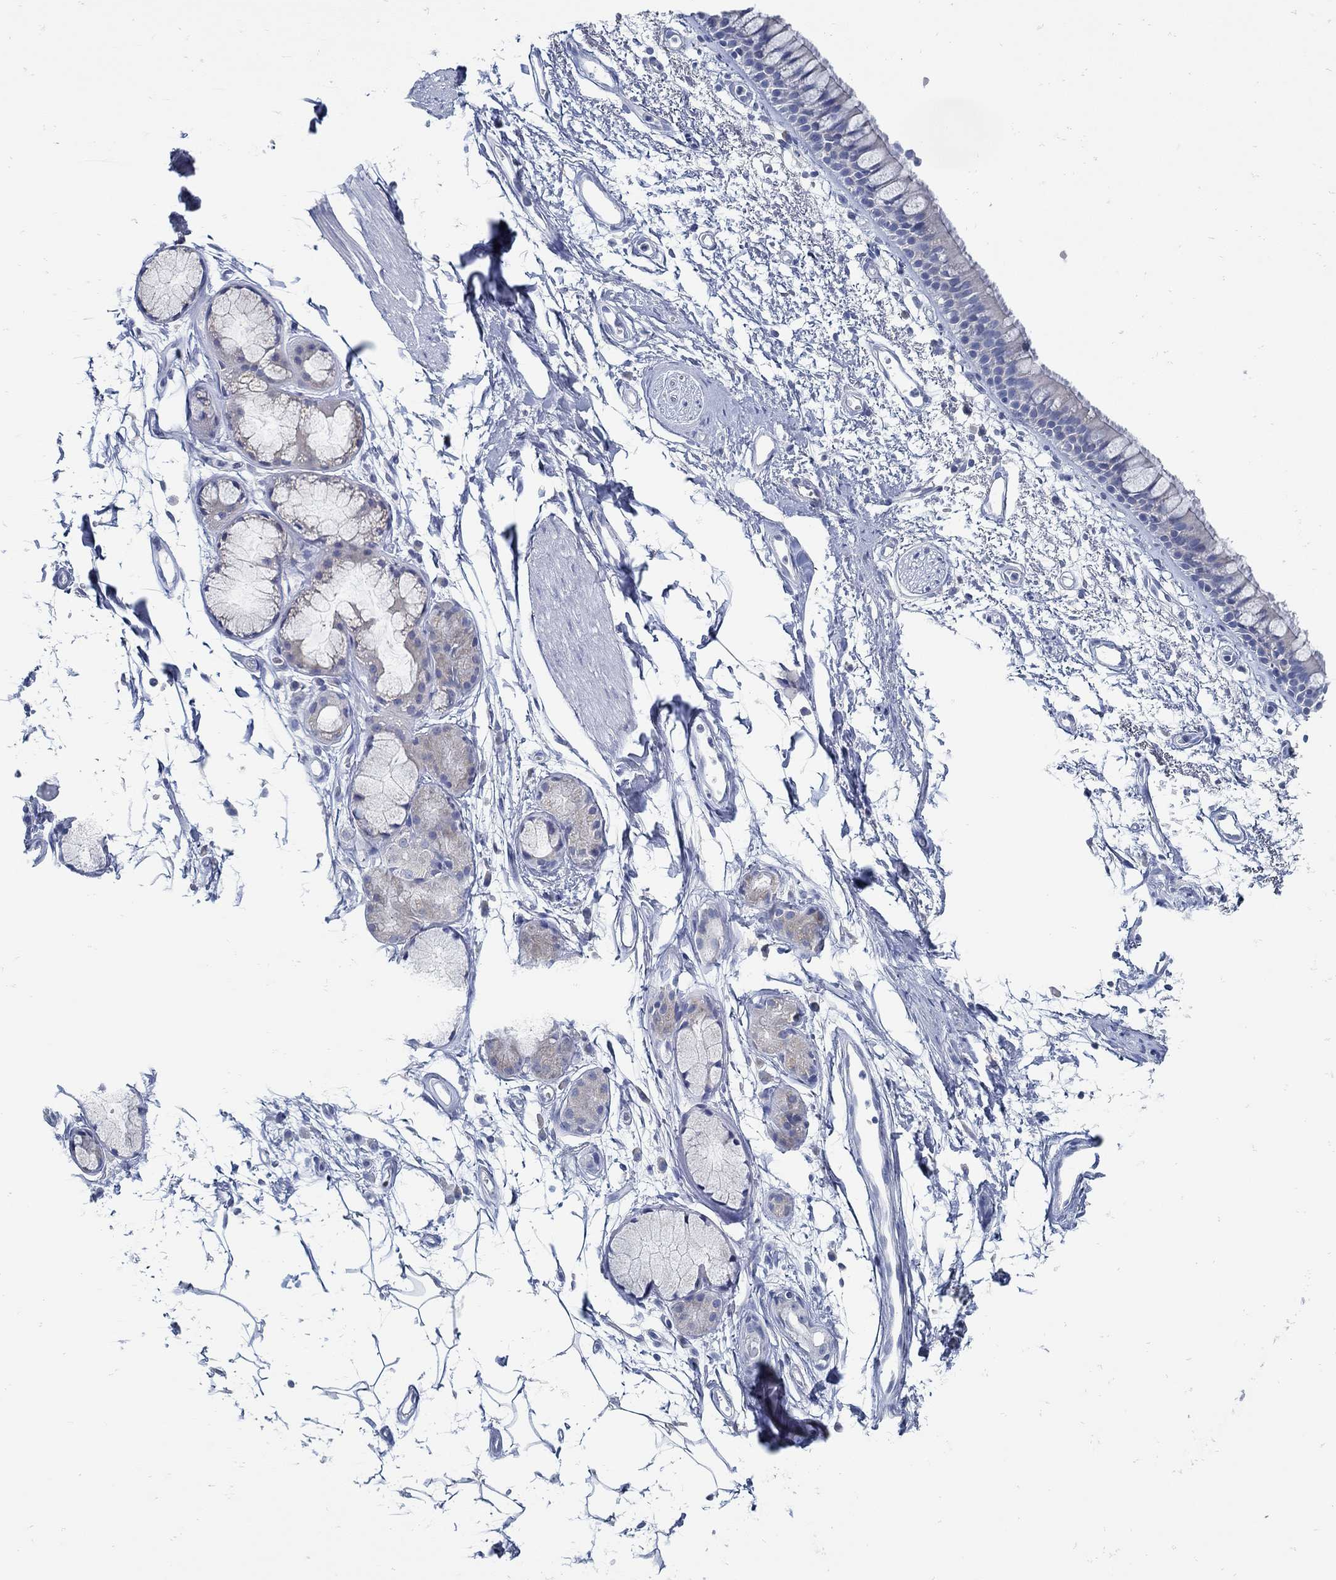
{"staining": {"intensity": "negative", "quantity": "none", "location": "none"}, "tissue": "bronchus", "cell_type": "Respiratory epithelial cells", "image_type": "normal", "snomed": [{"axis": "morphology", "description": "Normal tissue, NOS"}, {"axis": "topography", "description": "Cartilage tissue"}, {"axis": "topography", "description": "Bronchus"}], "caption": "A micrograph of human bronchus is negative for staining in respiratory epithelial cells. (DAB immunohistochemistry with hematoxylin counter stain).", "gene": "ZFAND4", "patient": {"sex": "male", "age": 66}}